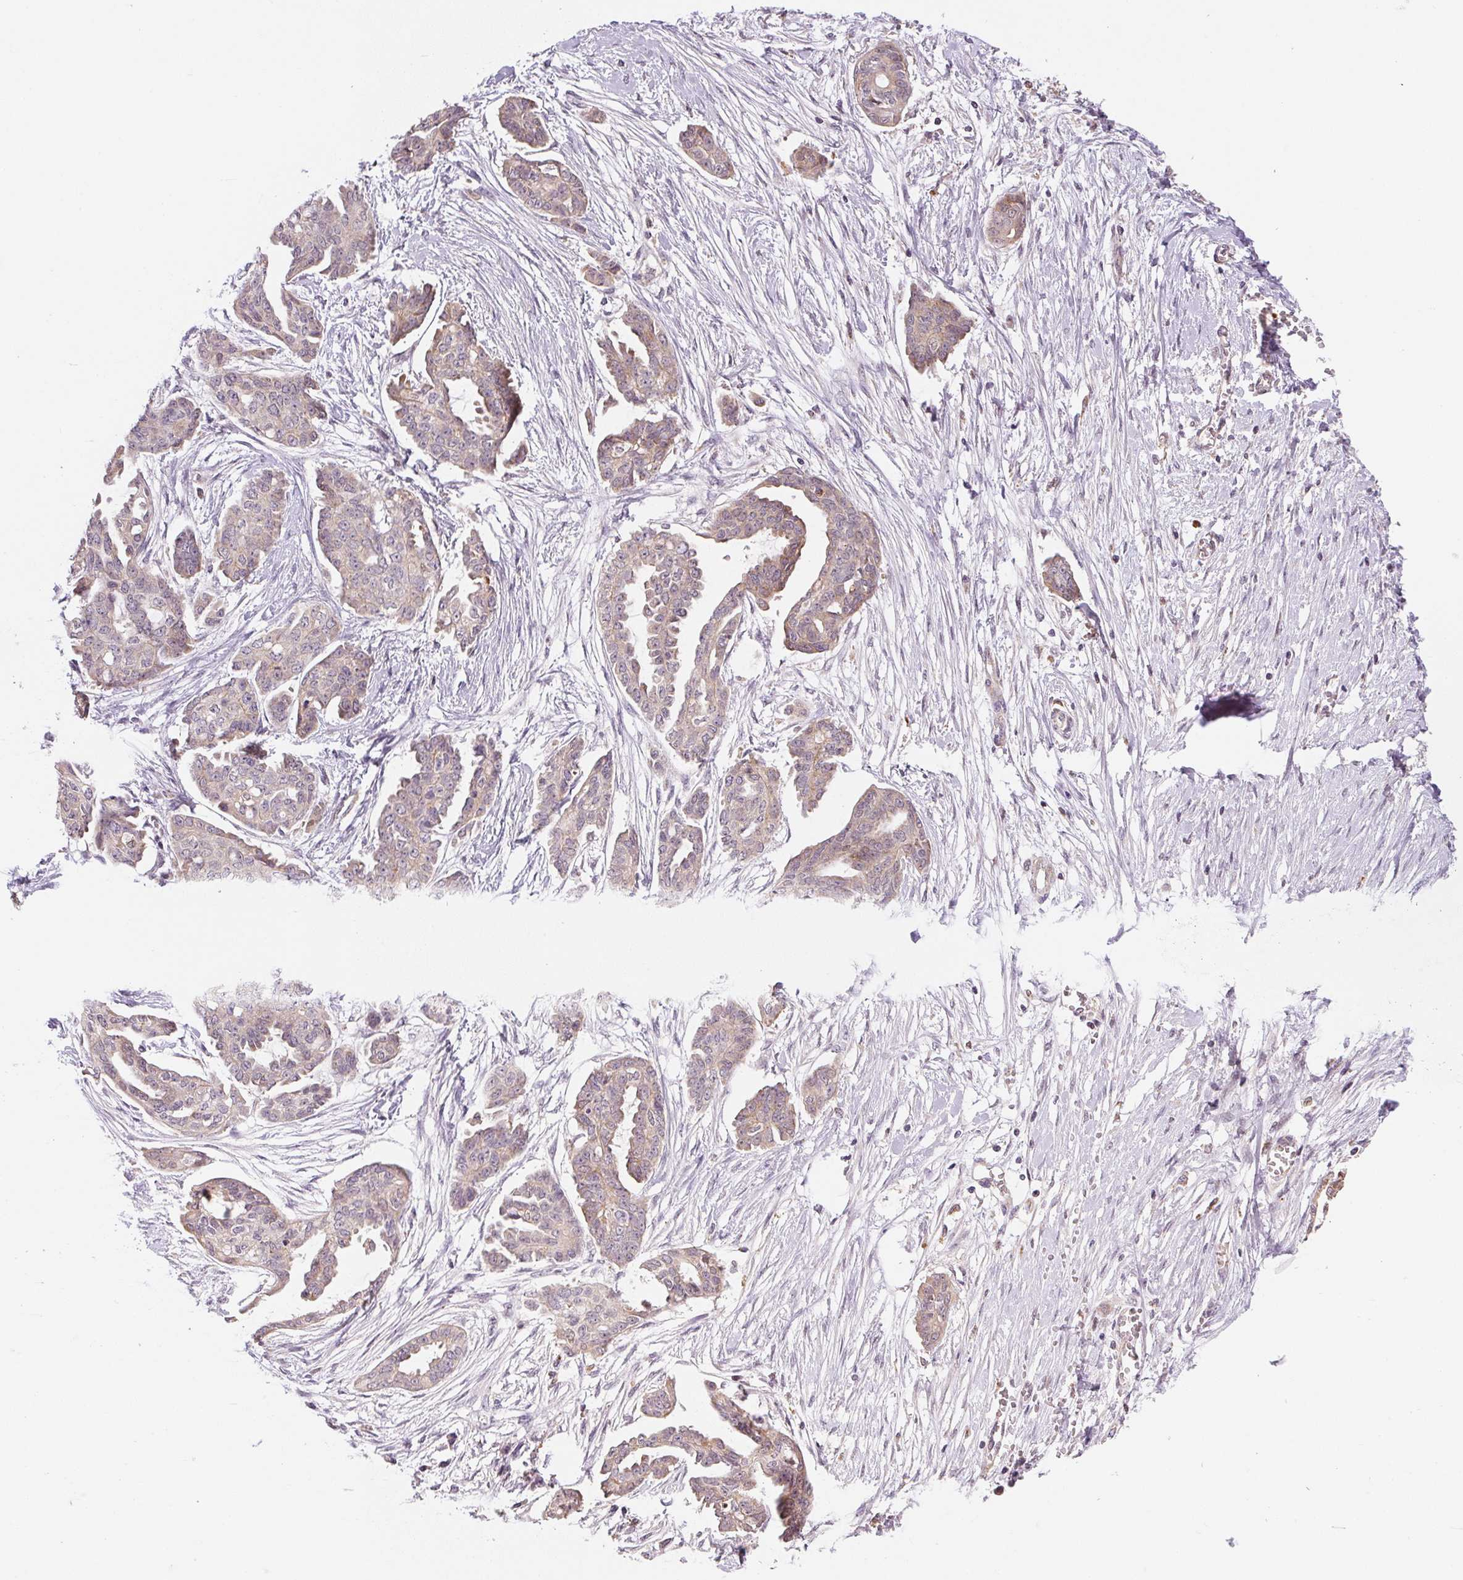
{"staining": {"intensity": "weak", "quantity": "25%-75%", "location": "cytoplasmic/membranous"}, "tissue": "ovarian cancer", "cell_type": "Tumor cells", "image_type": "cancer", "snomed": [{"axis": "morphology", "description": "Cystadenocarcinoma, serous, NOS"}, {"axis": "topography", "description": "Ovary"}], "caption": "Ovarian serous cystadenocarcinoma was stained to show a protein in brown. There is low levels of weak cytoplasmic/membranous positivity in approximately 25%-75% of tumor cells.", "gene": "METTL13", "patient": {"sex": "female", "age": 71}}